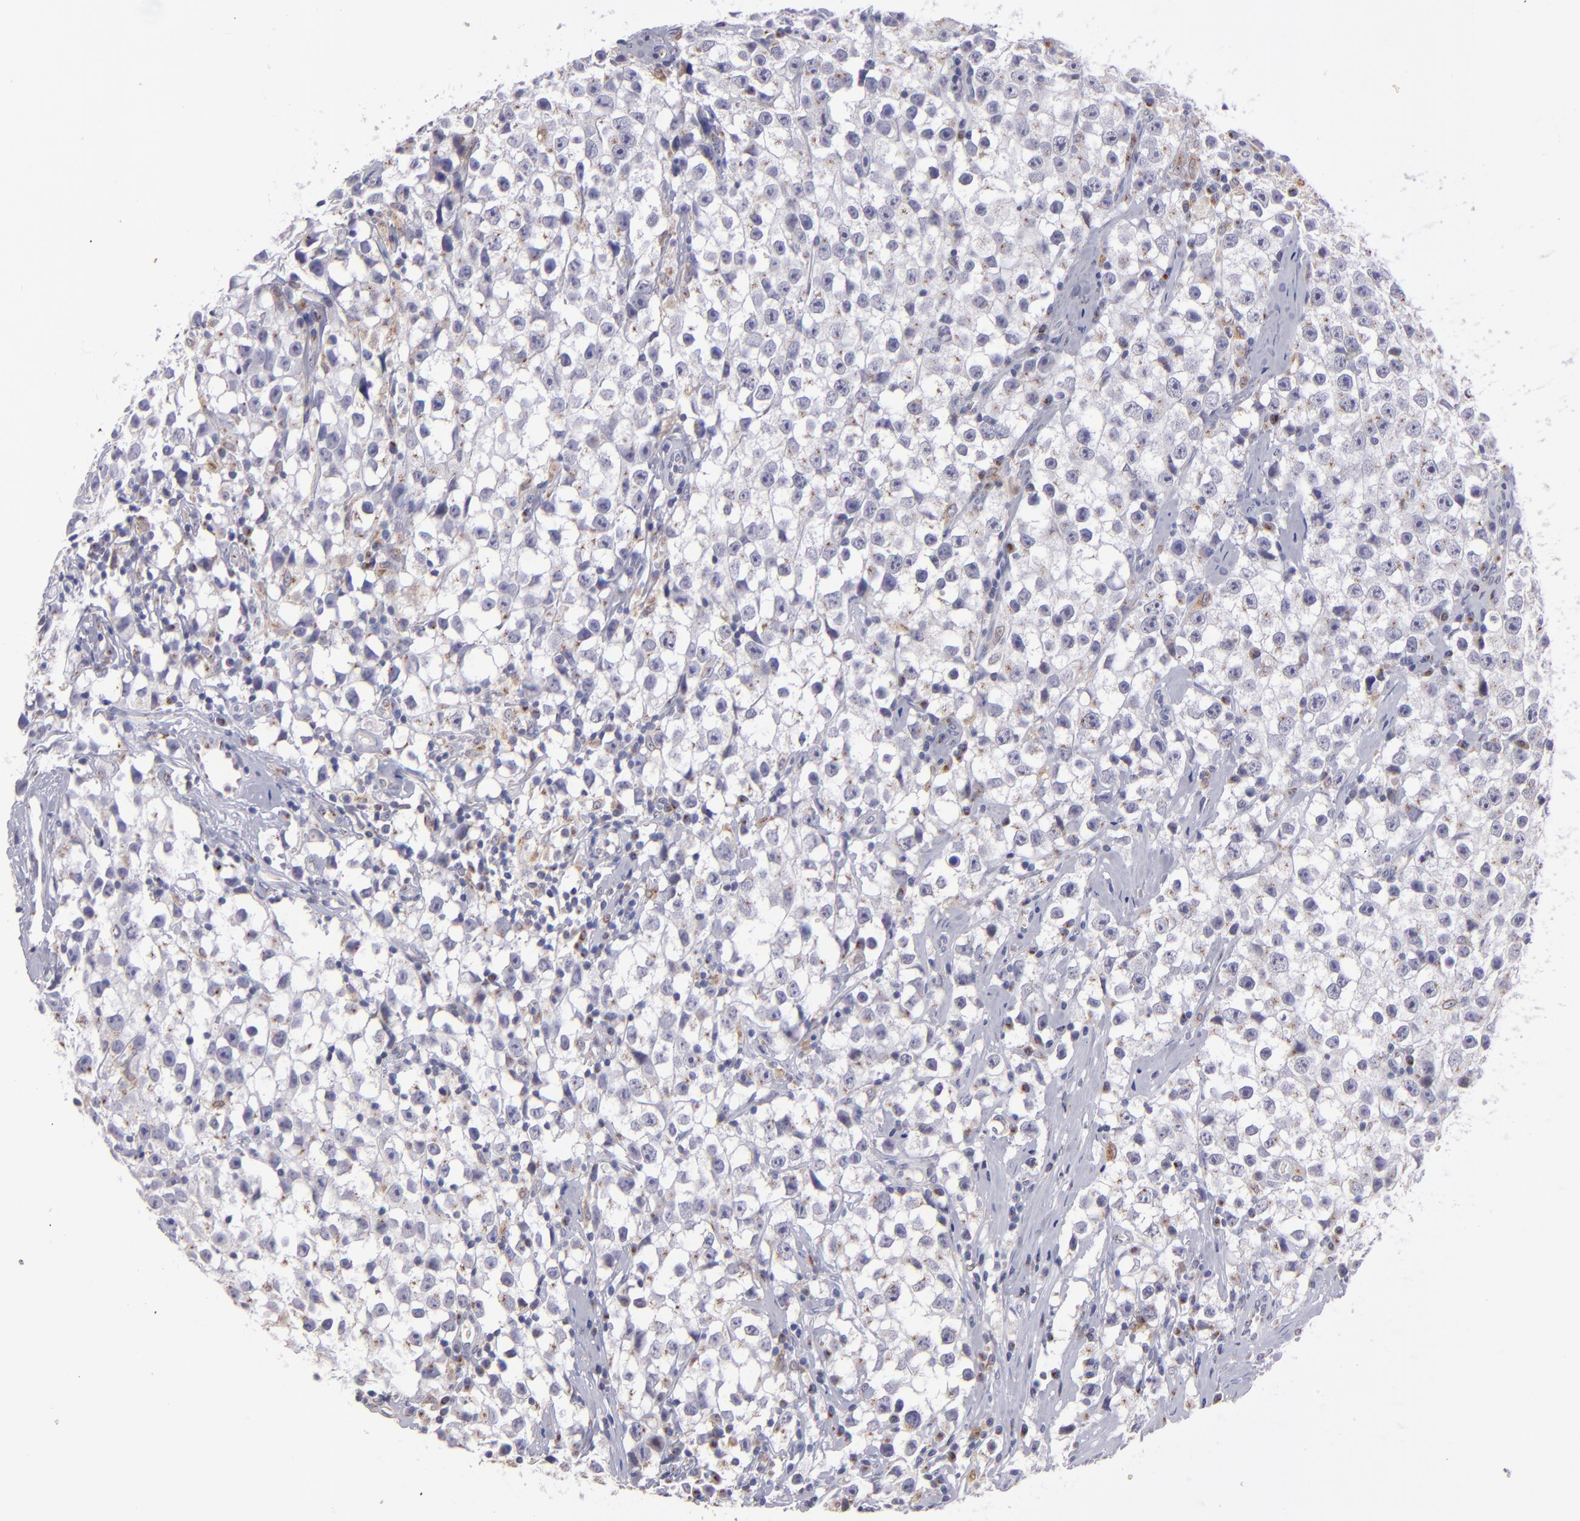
{"staining": {"intensity": "weak", "quantity": "<25%", "location": "cytoplasmic/membranous"}, "tissue": "testis cancer", "cell_type": "Tumor cells", "image_type": "cancer", "snomed": [{"axis": "morphology", "description": "Seminoma, NOS"}, {"axis": "topography", "description": "Testis"}], "caption": "High magnification brightfield microscopy of seminoma (testis) stained with DAB (3,3'-diaminobenzidine) (brown) and counterstained with hematoxylin (blue): tumor cells show no significant expression.", "gene": "PTGS1", "patient": {"sex": "male", "age": 35}}